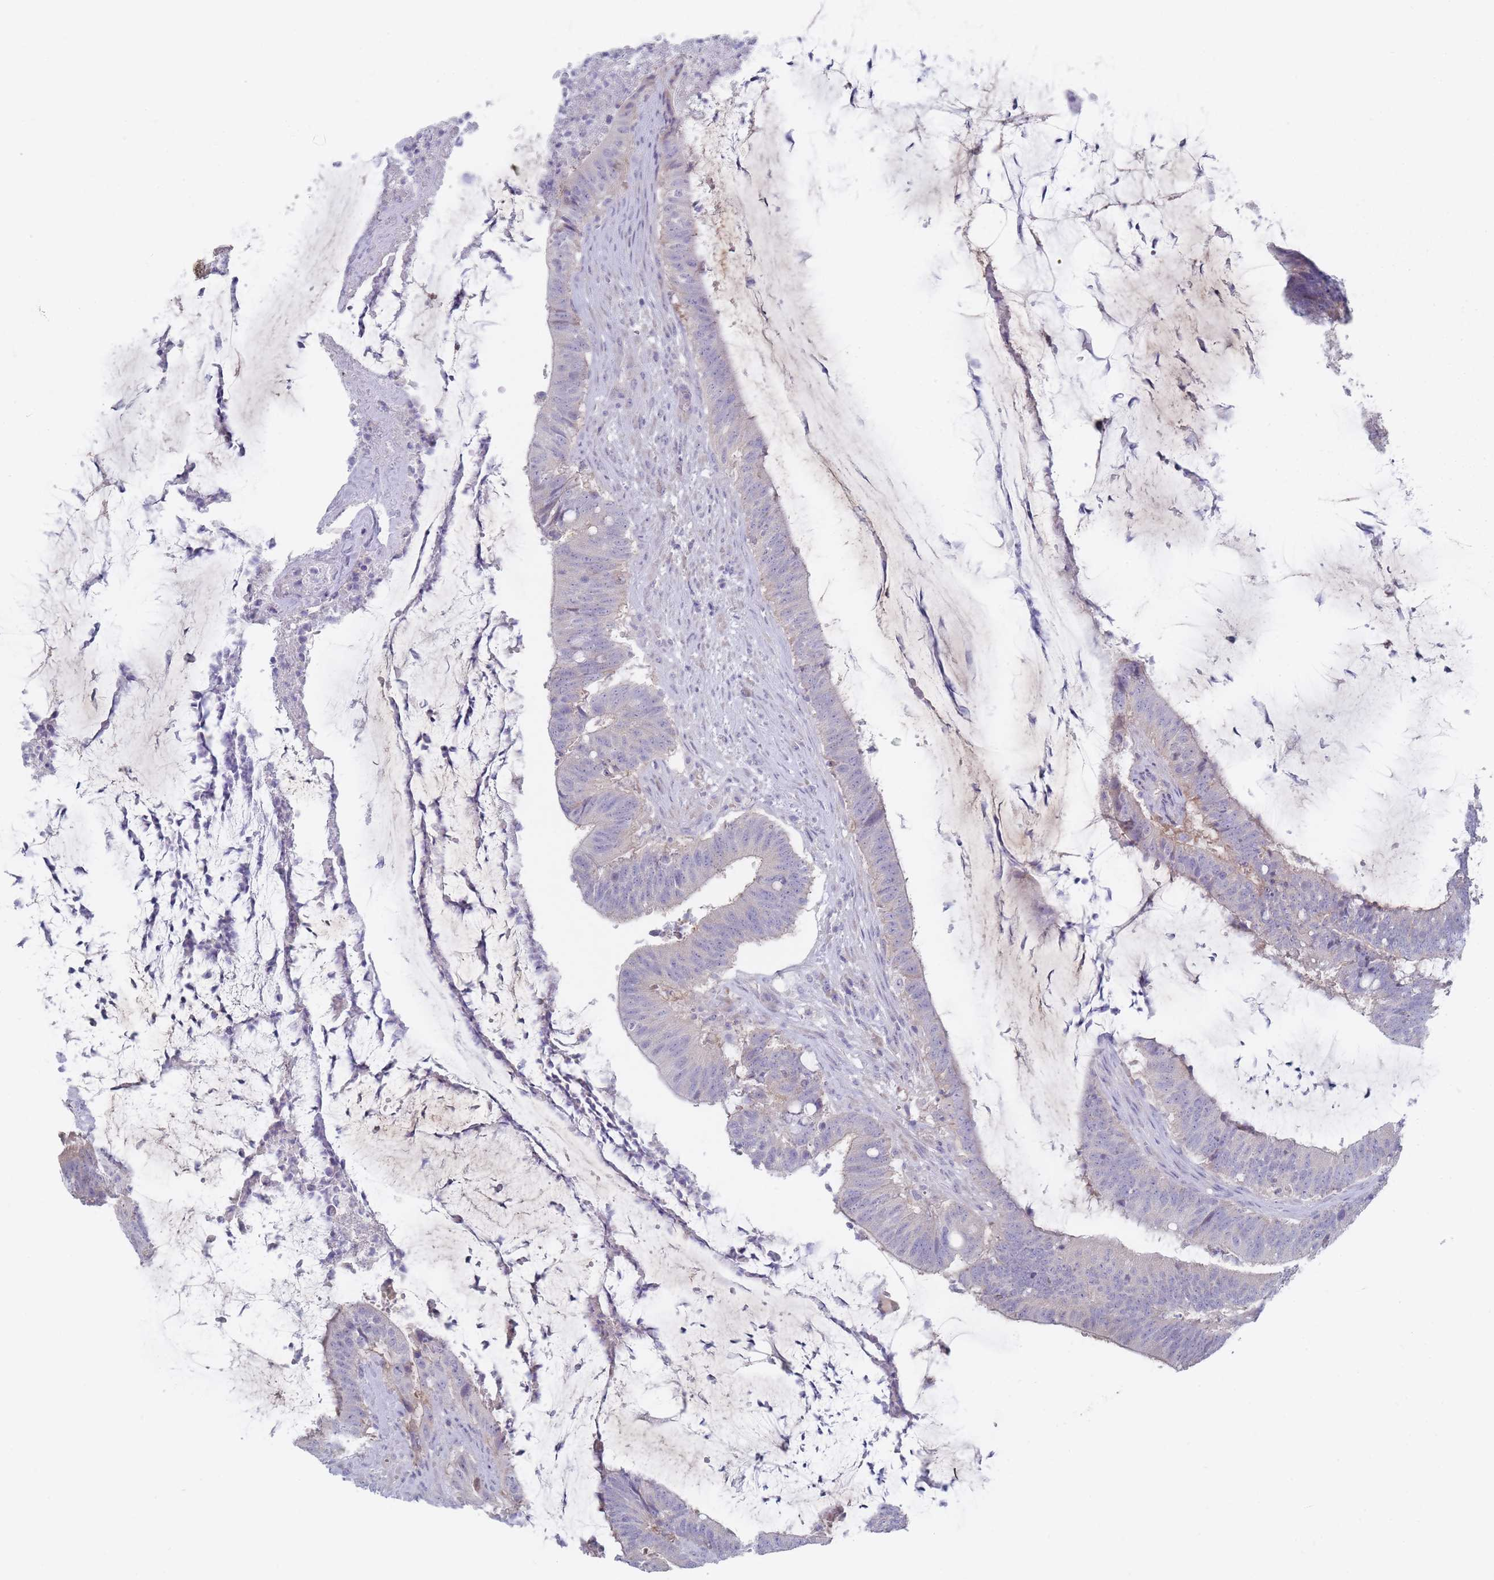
{"staining": {"intensity": "negative", "quantity": "none", "location": "none"}, "tissue": "colorectal cancer", "cell_type": "Tumor cells", "image_type": "cancer", "snomed": [{"axis": "morphology", "description": "Adenocarcinoma, NOS"}, {"axis": "topography", "description": "Colon"}], "caption": "An immunohistochemistry (IHC) photomicrograph of colorectal cancer is shown. There is no staining in tumor cells of colorectal cancer.", "gene": "PIGU", "patient": {"sex": "female", "age": 43}}